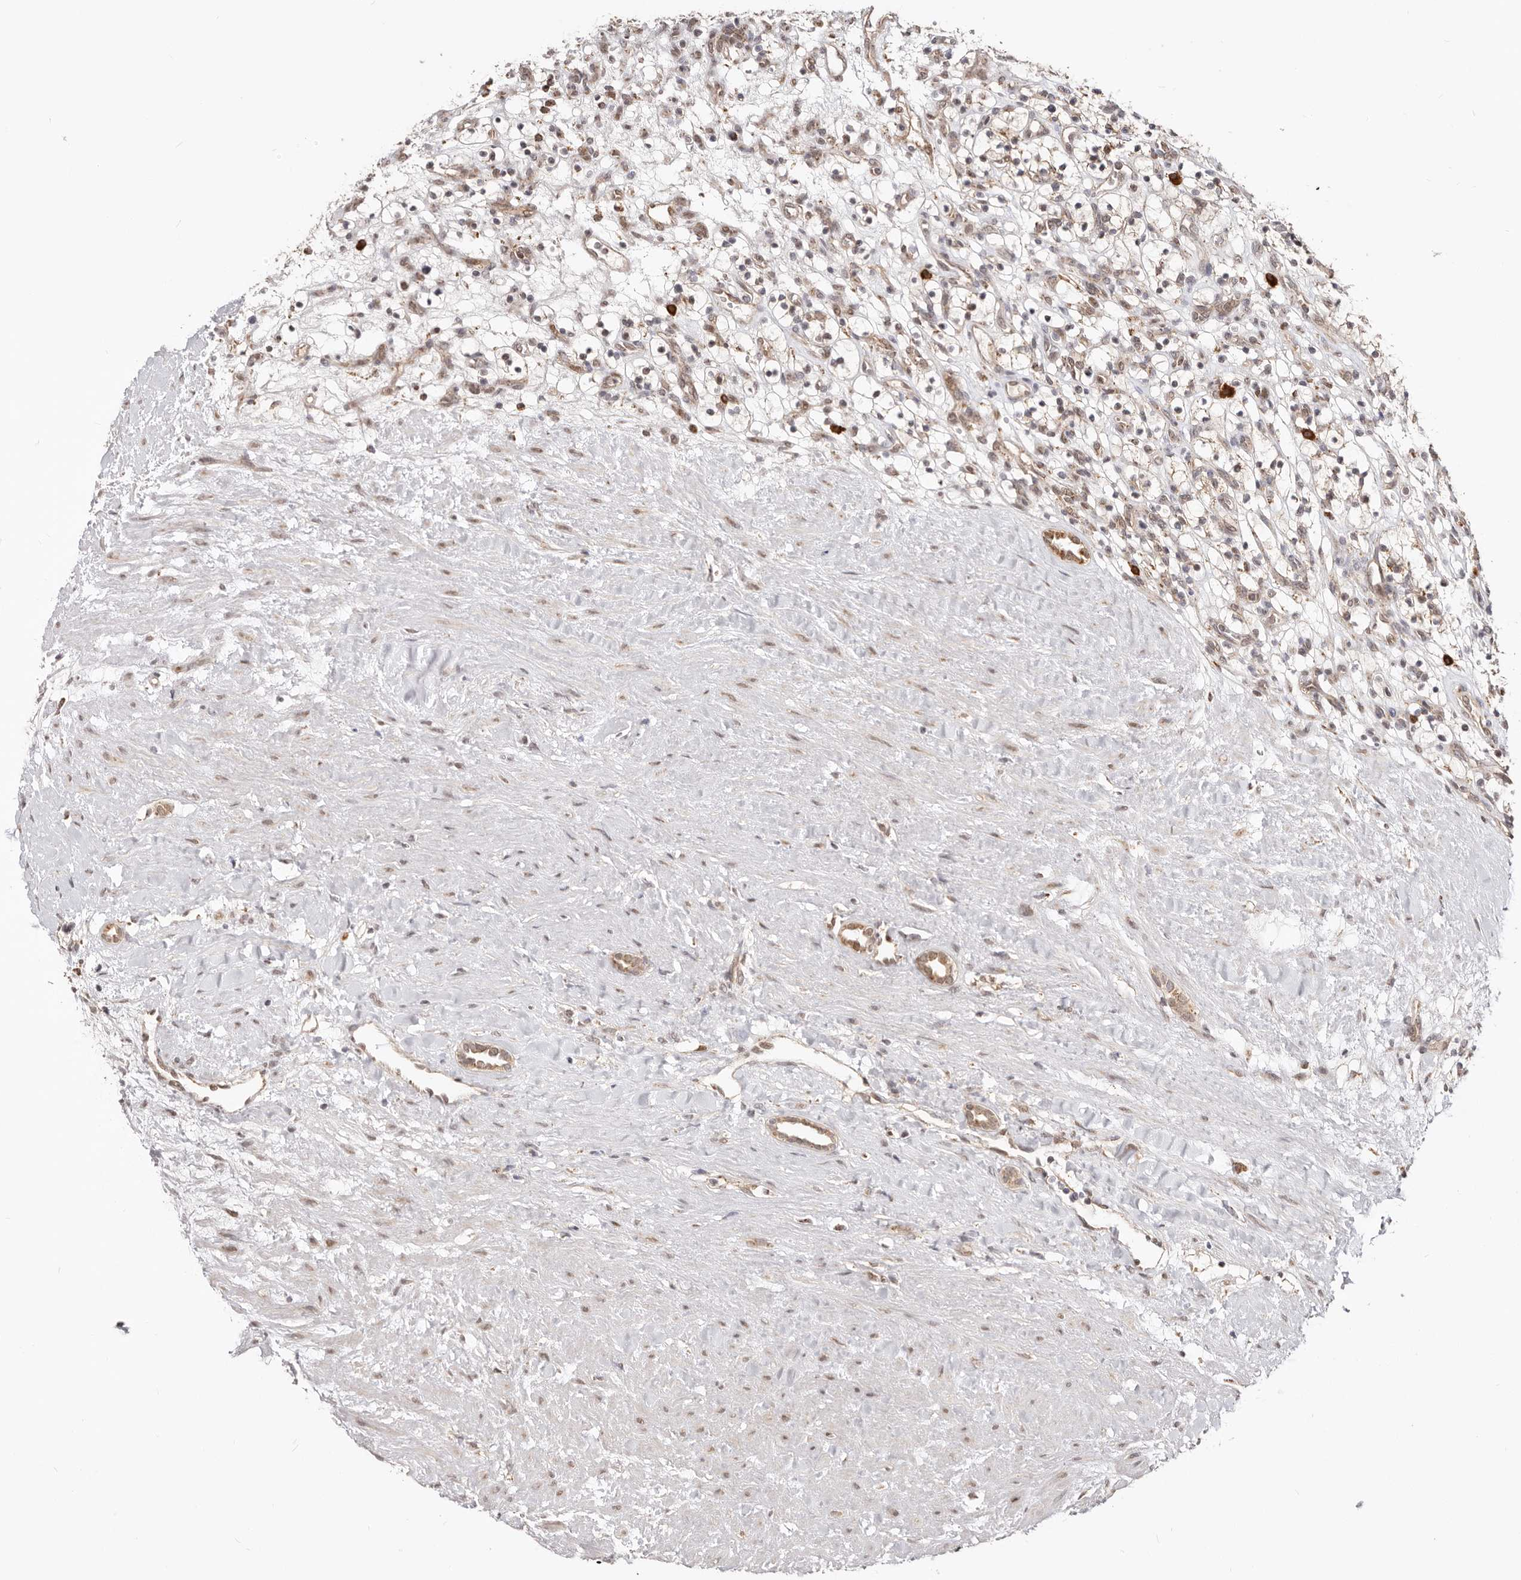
{"staining": {"intensity": "negative", "quantity": "none", "location": "none"}, "tissue": "renal cancer", "cell_type": "Tumor cells", "image_type": "cancer", "snomed": [{"axis": "morphology", "description": "Adenocarcinoma, NOS"}, {"axis": "topography", "description": "Kidney"}], "caption": "Photomicrograph shows no significant protein expression in tumor cells of renal adenocarcinoma.", "gene": "SEC14L1", "patient": {"sex": "female", "age": 57}}